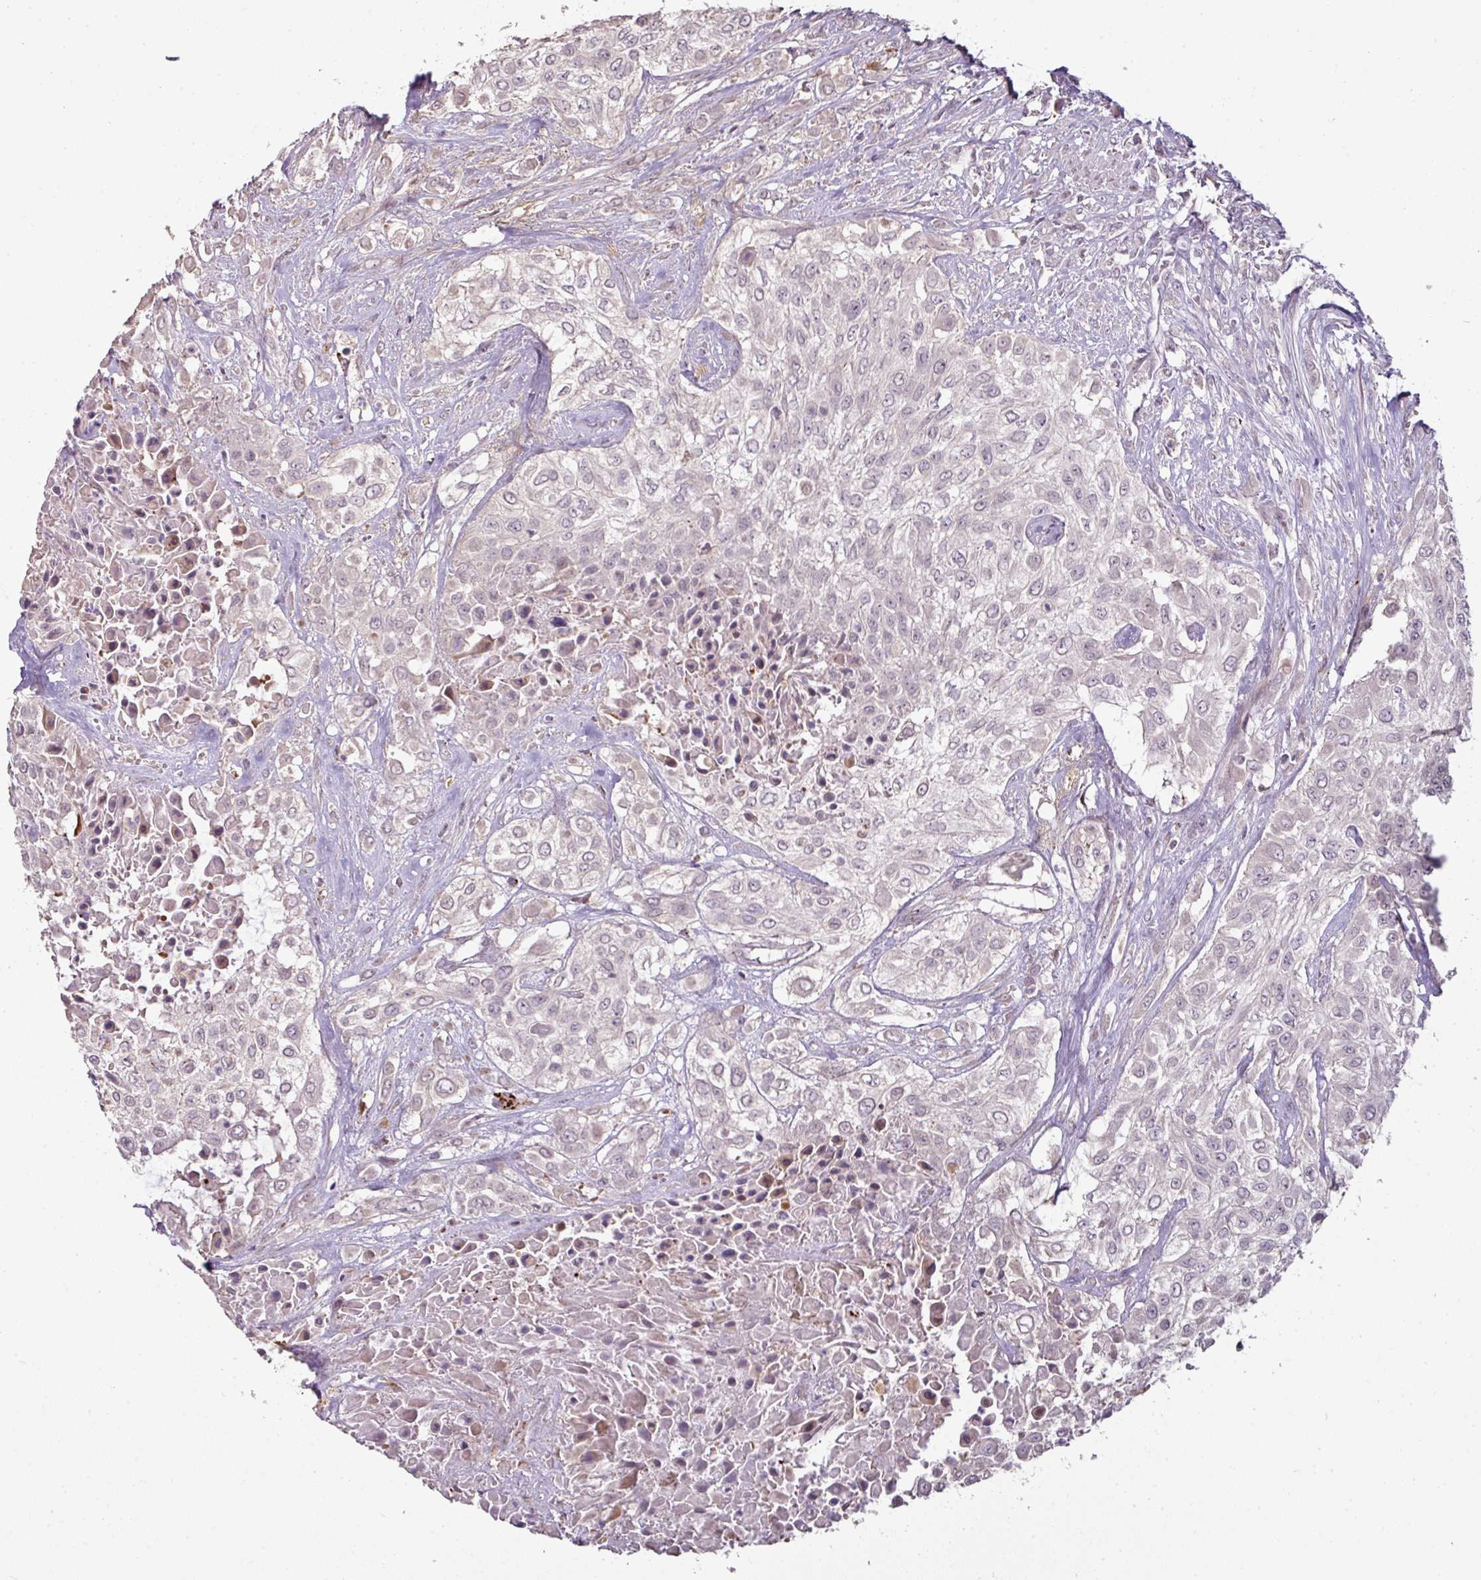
{"staining": {"intensity": "negative", "quantity": "none", "location": "none"}, "tissue": "urothelial cancer", "cell_type": "Tumor cells", "image_type": "cancer", "snomed": [{"axis": "morphology", "description": "Urothelial carcinoma, High grade"}, {"axis": "topography", "description": "Urinary bladder"}], "caption": "Immunohistochemistry (IHC) photomicrograph of neoplastic tissue: human high-grade urothelial carcinoma stained with DAB (3,3'-diaminobenzidine) displays no significant protein expression in tumor cells. (DAB (3,3'-diaminobenzidine) immunohistochemistry (IHC), high magnification).", "gene": "CXCR5", "patient": {"sex": "male", "age": 57}}